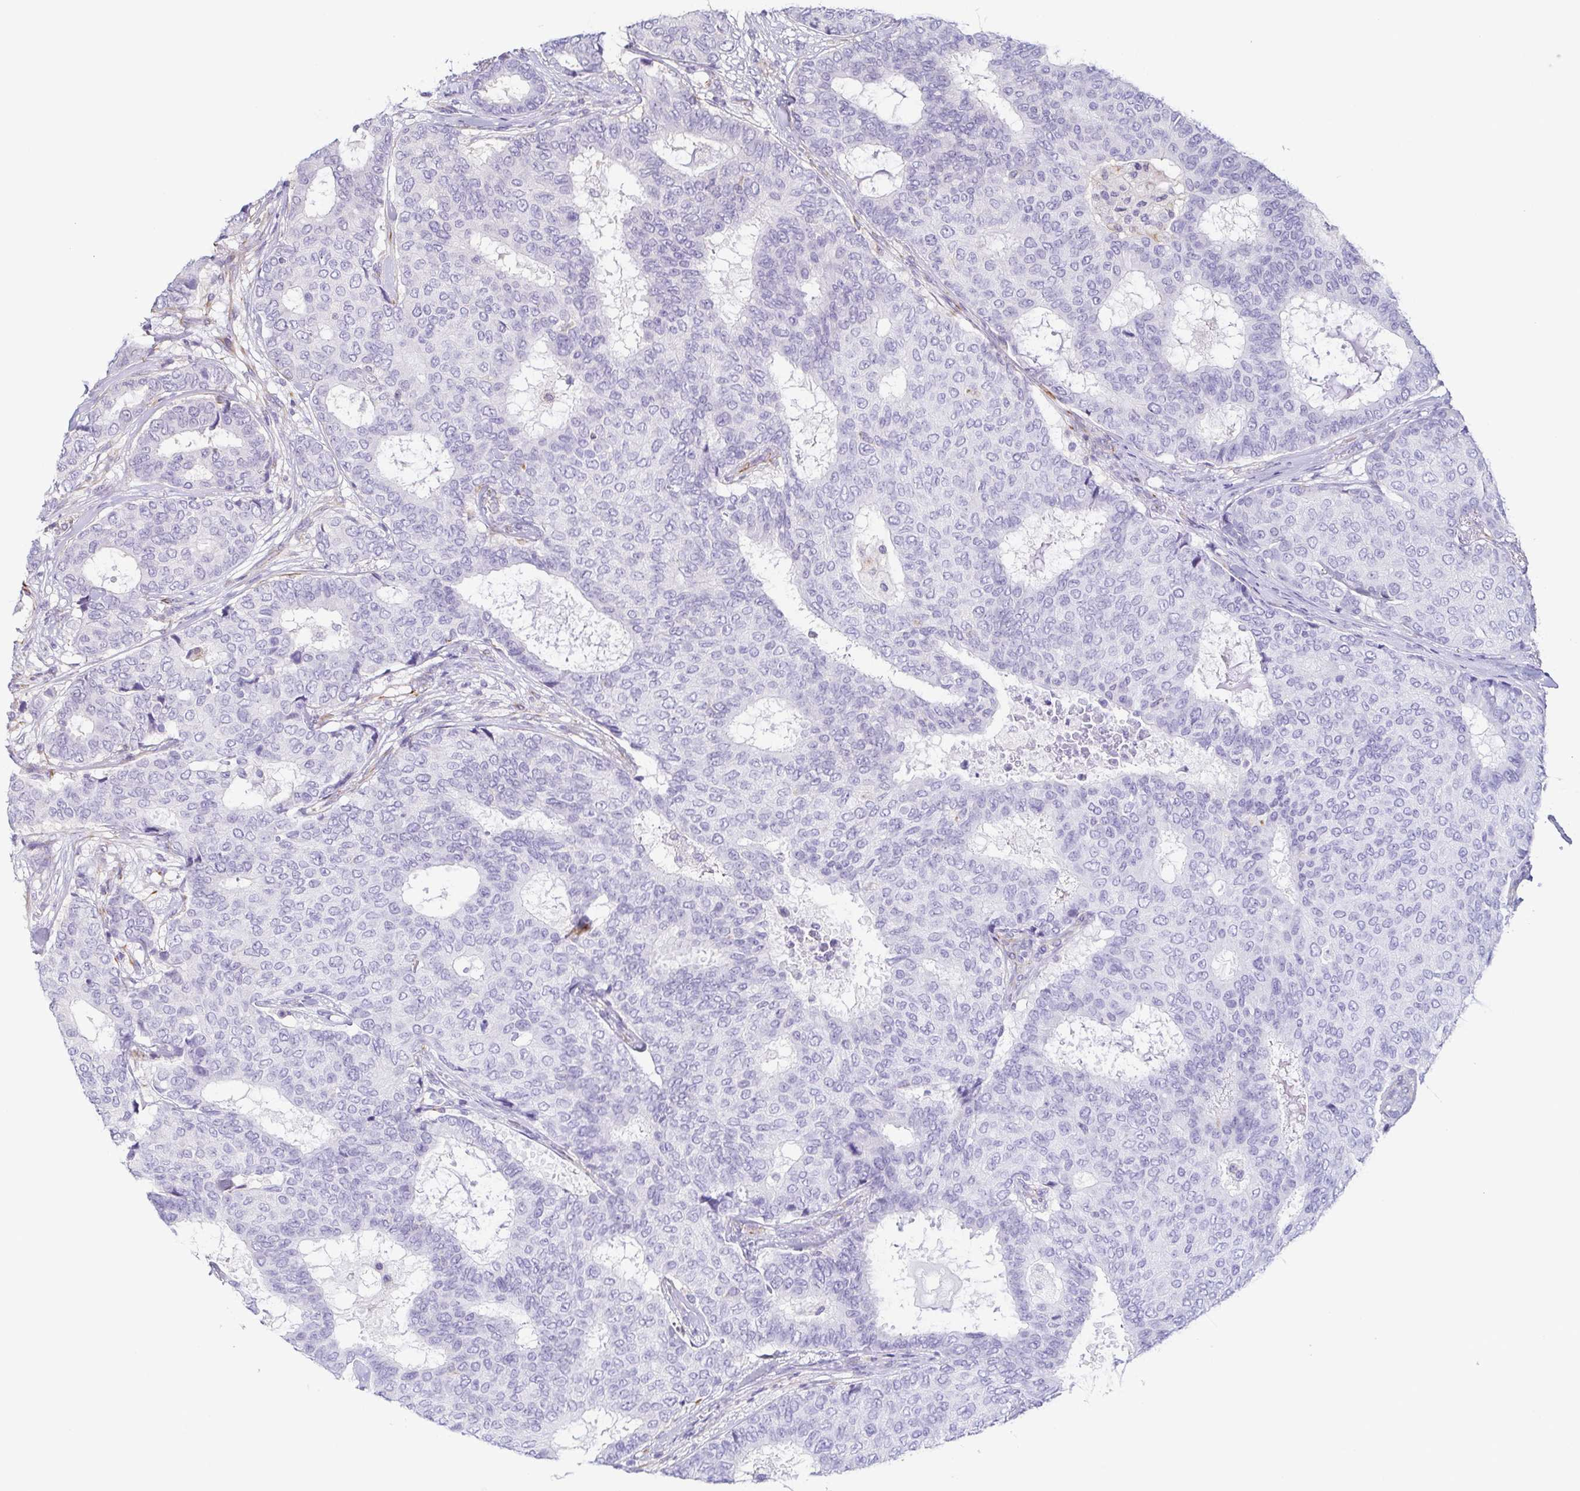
{"staining": {"intensity": "negative", "quantity": "none", "location": "none"}, "tissue": "breast cancer", "cell_type": "Tumor cells", "image_type": "cancer", "snomed": [{"axis": "morphology", "description": "Duct carcinoma"}, {"axis": "topography", "description": "Breast"}], "caption": "A histopathology image of breast cancer (infiltrating ductal carcinoma) stained for a protein exhibits no brown staining in tumor cells.", "gene": "COL17A1", "patient": {"sex": "female", "age": 75}}